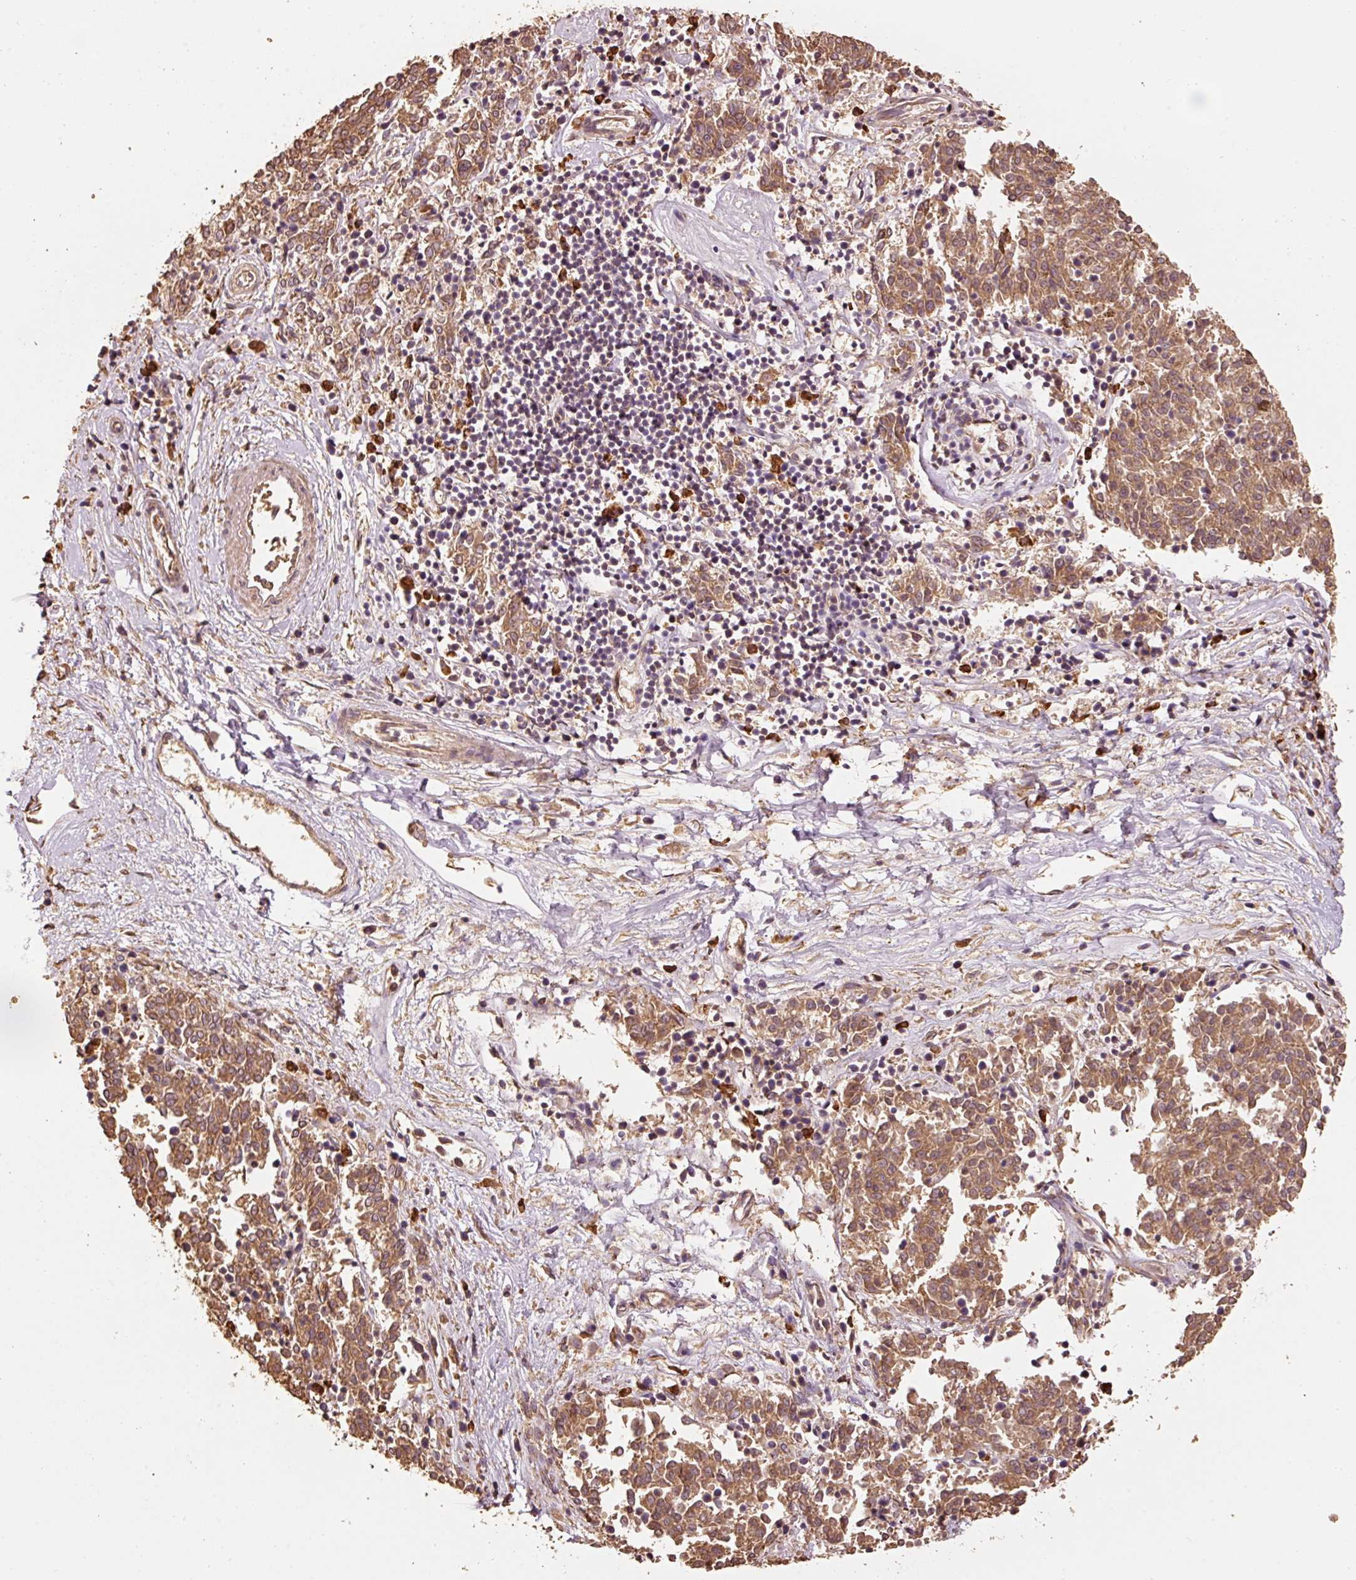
{"staining": {"intensity": "moderate", "quantity": ">75%", "location": "cytoplasmic/membranous"}, "tissue": "melanoma", "cell_type": "Tumor cells", "image_type": "cancer", "snomed": [{"axis": "morphology", "description": "Malignant melanoma, NOS"}, {"axis": "topography", "description": "Skin"}], "caption": "Protein staining exhibits moderate cytoplasmic/membranous expression in about >75% of tumor cells in malignant melanoma. (brown staining indicates protein expression, while blue staining denotes nuclei).", "gene": "EFHC1", "patient": {"sex": "female", "age": 72}}